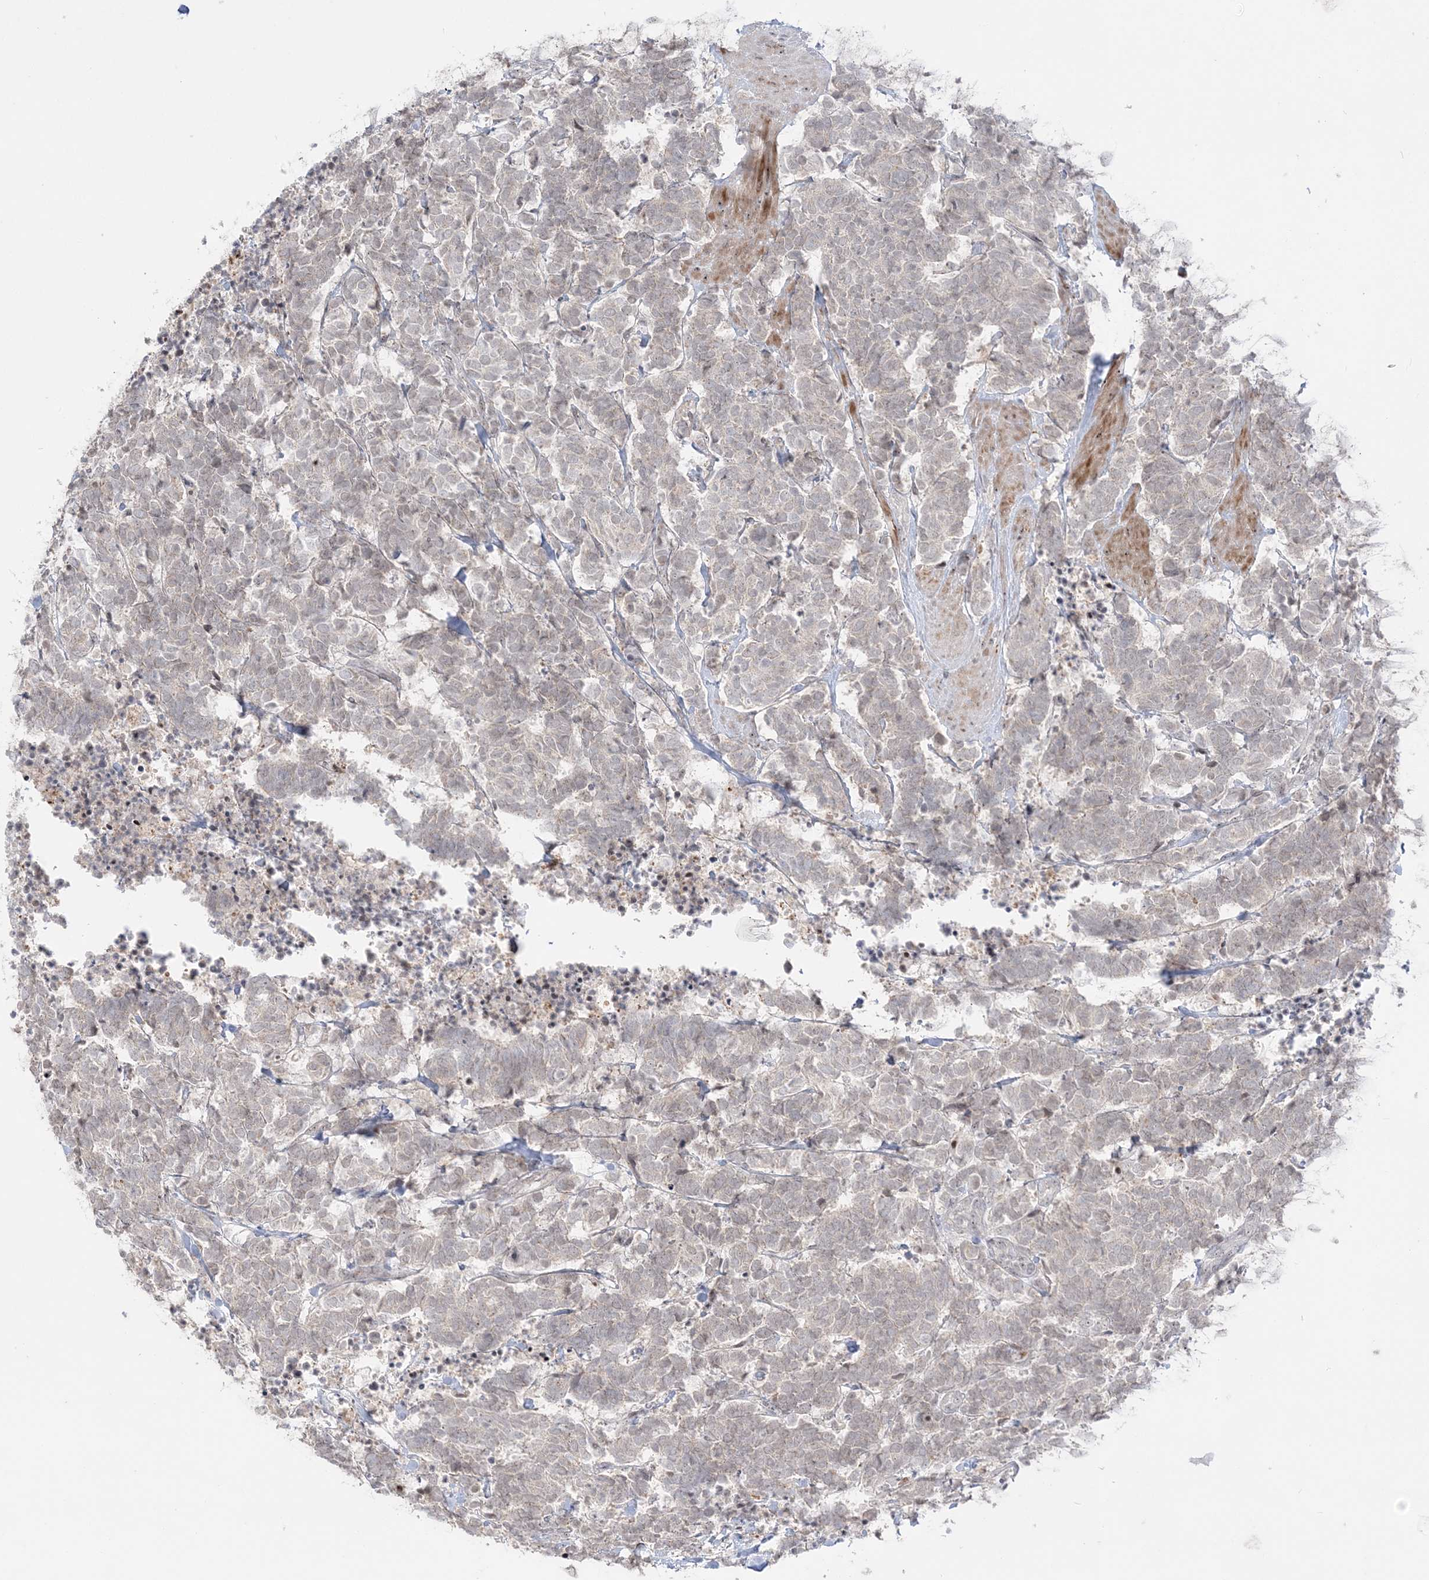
{"staining": {"intensity": "weak", "quantity": "<25%", "location": "cytoplasmic/membranous"}, "tissue": "carcinoid", "cell_type": "Tumor cells", "image_type": "cancer", "snomed": [{"axis": "morphology", "description": "Carcinoma, NOS"}, {"axis": "morphology", "description": "Carcinoid, malignant, NOS"}, {"axis": "topography", "description": "Urinary bladder"}], "caption": "Immunohistochemistry histopathology image of neoplastic tissue: carcinoid stained with DAB reveals no significant protein positivity in tumor cells. The staining was performed using DAB to visualize the protein expression in brown, while the nuclei were stained in blue with hematoxylin (Magnification: 20x).", "gene": "SH3BP4", "patient": {"sex": "male", "age": 57}}